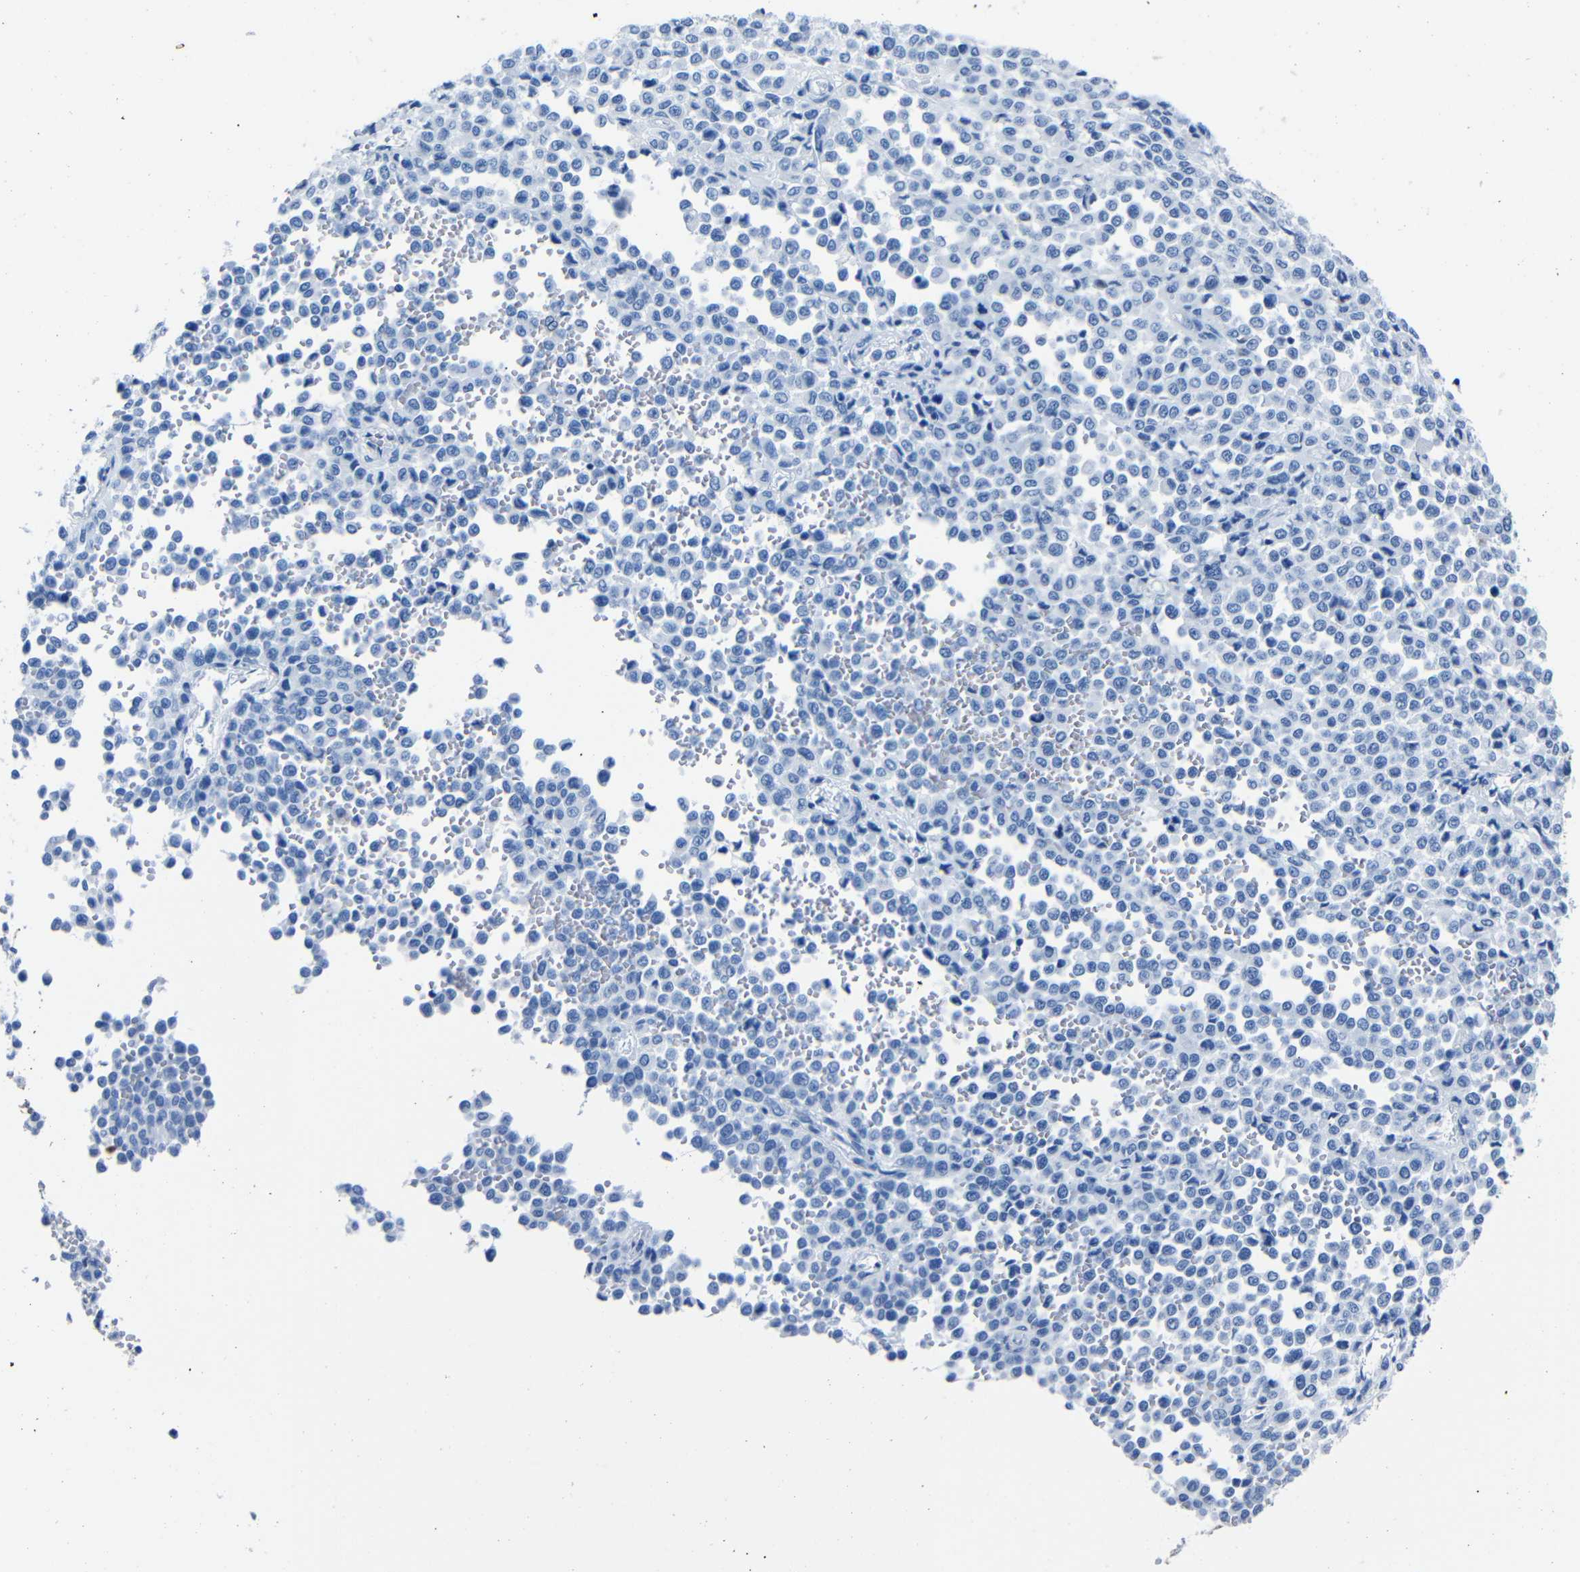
{"staining": {"intensity": "negative", "quantity": "none", "location": "none"}, "tissue": "melanoma", "cell_type": "Tumor cells", "image_type": "cancer", "snomed": [{"axis": "morphology", "description": "Malignant melanoma, Metastatic site"}, {"axis": "topography", "description": "Pancreas"}], "caption": "High power microscopy image of an IHC micrograph of malignant melanoma (metastatic site), revealing no significant expression in tumor cells.", "gene": "CLDN11", "patient": {"sex": "female", "age": 30}}